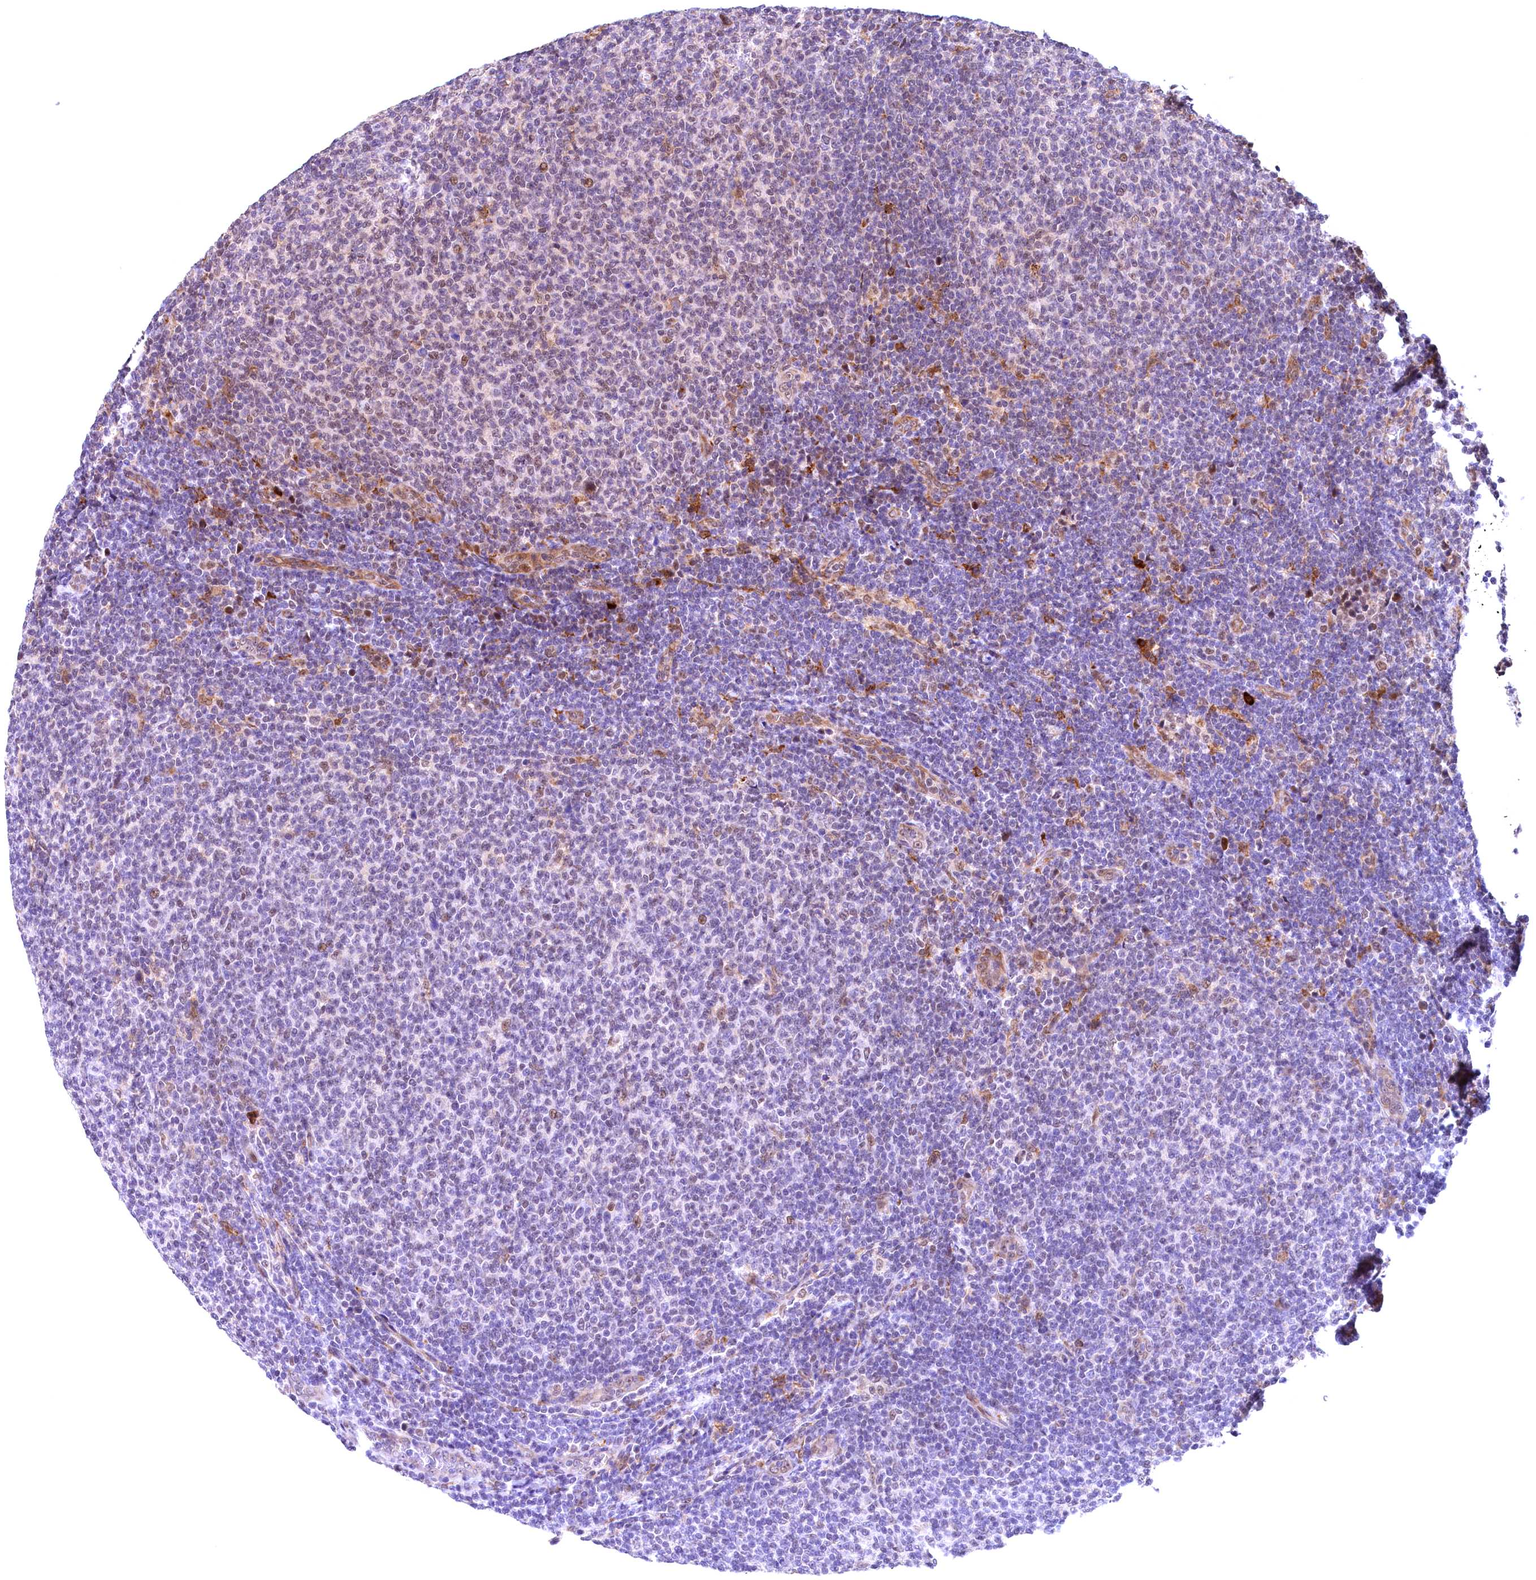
{"staining": {"intensity": "weak", "quantity": "<25%", "location": "nuclear"}, "tissue": "lymphoma", "cell_type": "Tumor cells", "image_type": "cancer", "snomed": [{"axis": "morphology", "description": "Malignant lymphoma, non-Hodgkin's type, Low grade"}, {"axis": "topography", "description": "Lymph node"}], "caption": "Tumor cells show no significant expression in malignant lymphoma, non-Hodgkin's type (low-grade).", "gene": "FBXO45", "patient": {"sex": "male", "age": 66}}